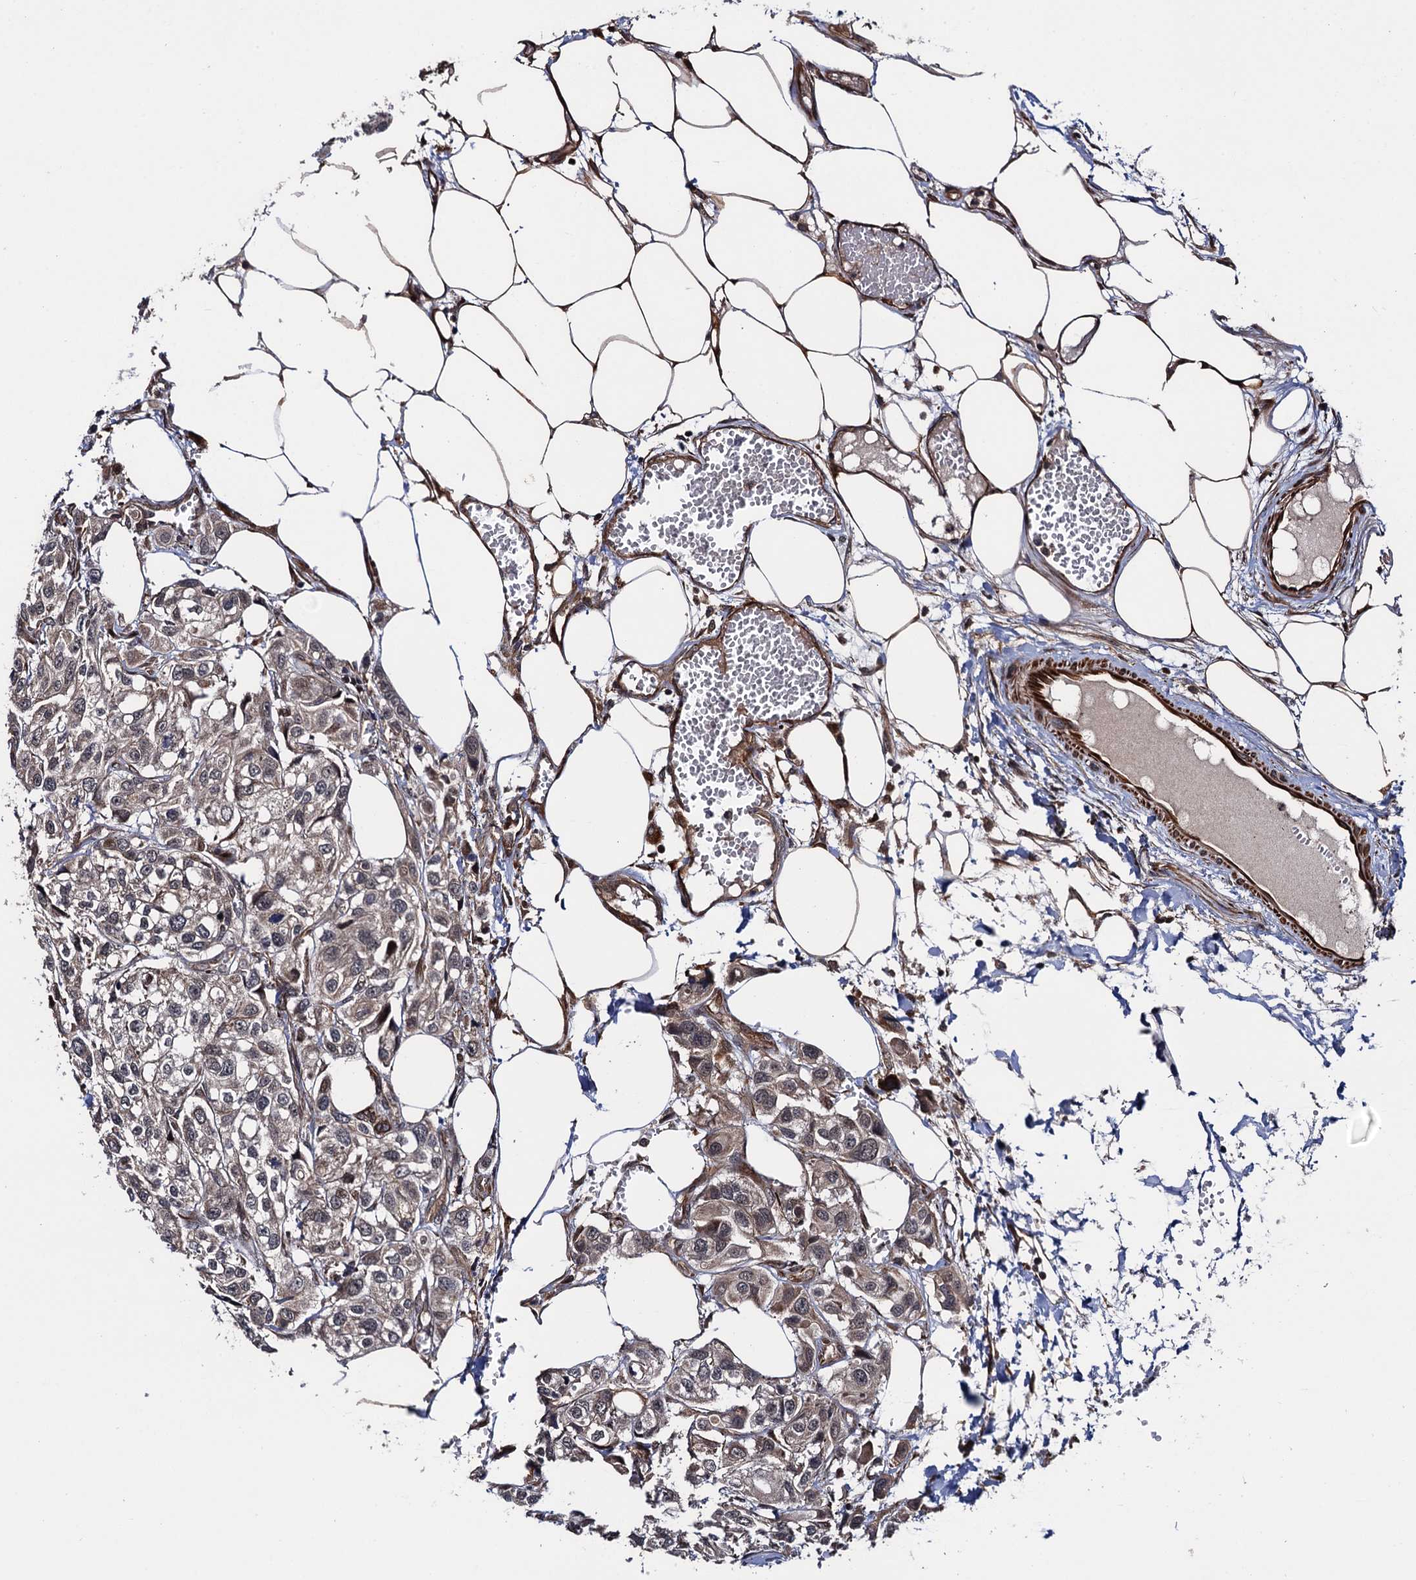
{"staining": {"intensity": "weak", "quantity": "<25%", "location": "cytoplasmic/membranous"}, "tissue": "urothelial cancer", "cell_type": "Tumor cells", "image_type": "cancer", "snomed": [{"axis": "morphology", "description": "Urothelial carcinoma, High grade"}, {"axis": "topography", "description": "Urinary bladder"}], "caption": "This photomicrograph is of urothelial cancer stained with immunohistochemistry (IHC) to label a protein in brown with the nuclei are counter-stained blue. There is no expression in tumor cells. (DAB IHC with hematoxylin counter stain).", "gene": "FSIP1", "patient": {"sex": "male", "age": 67}}